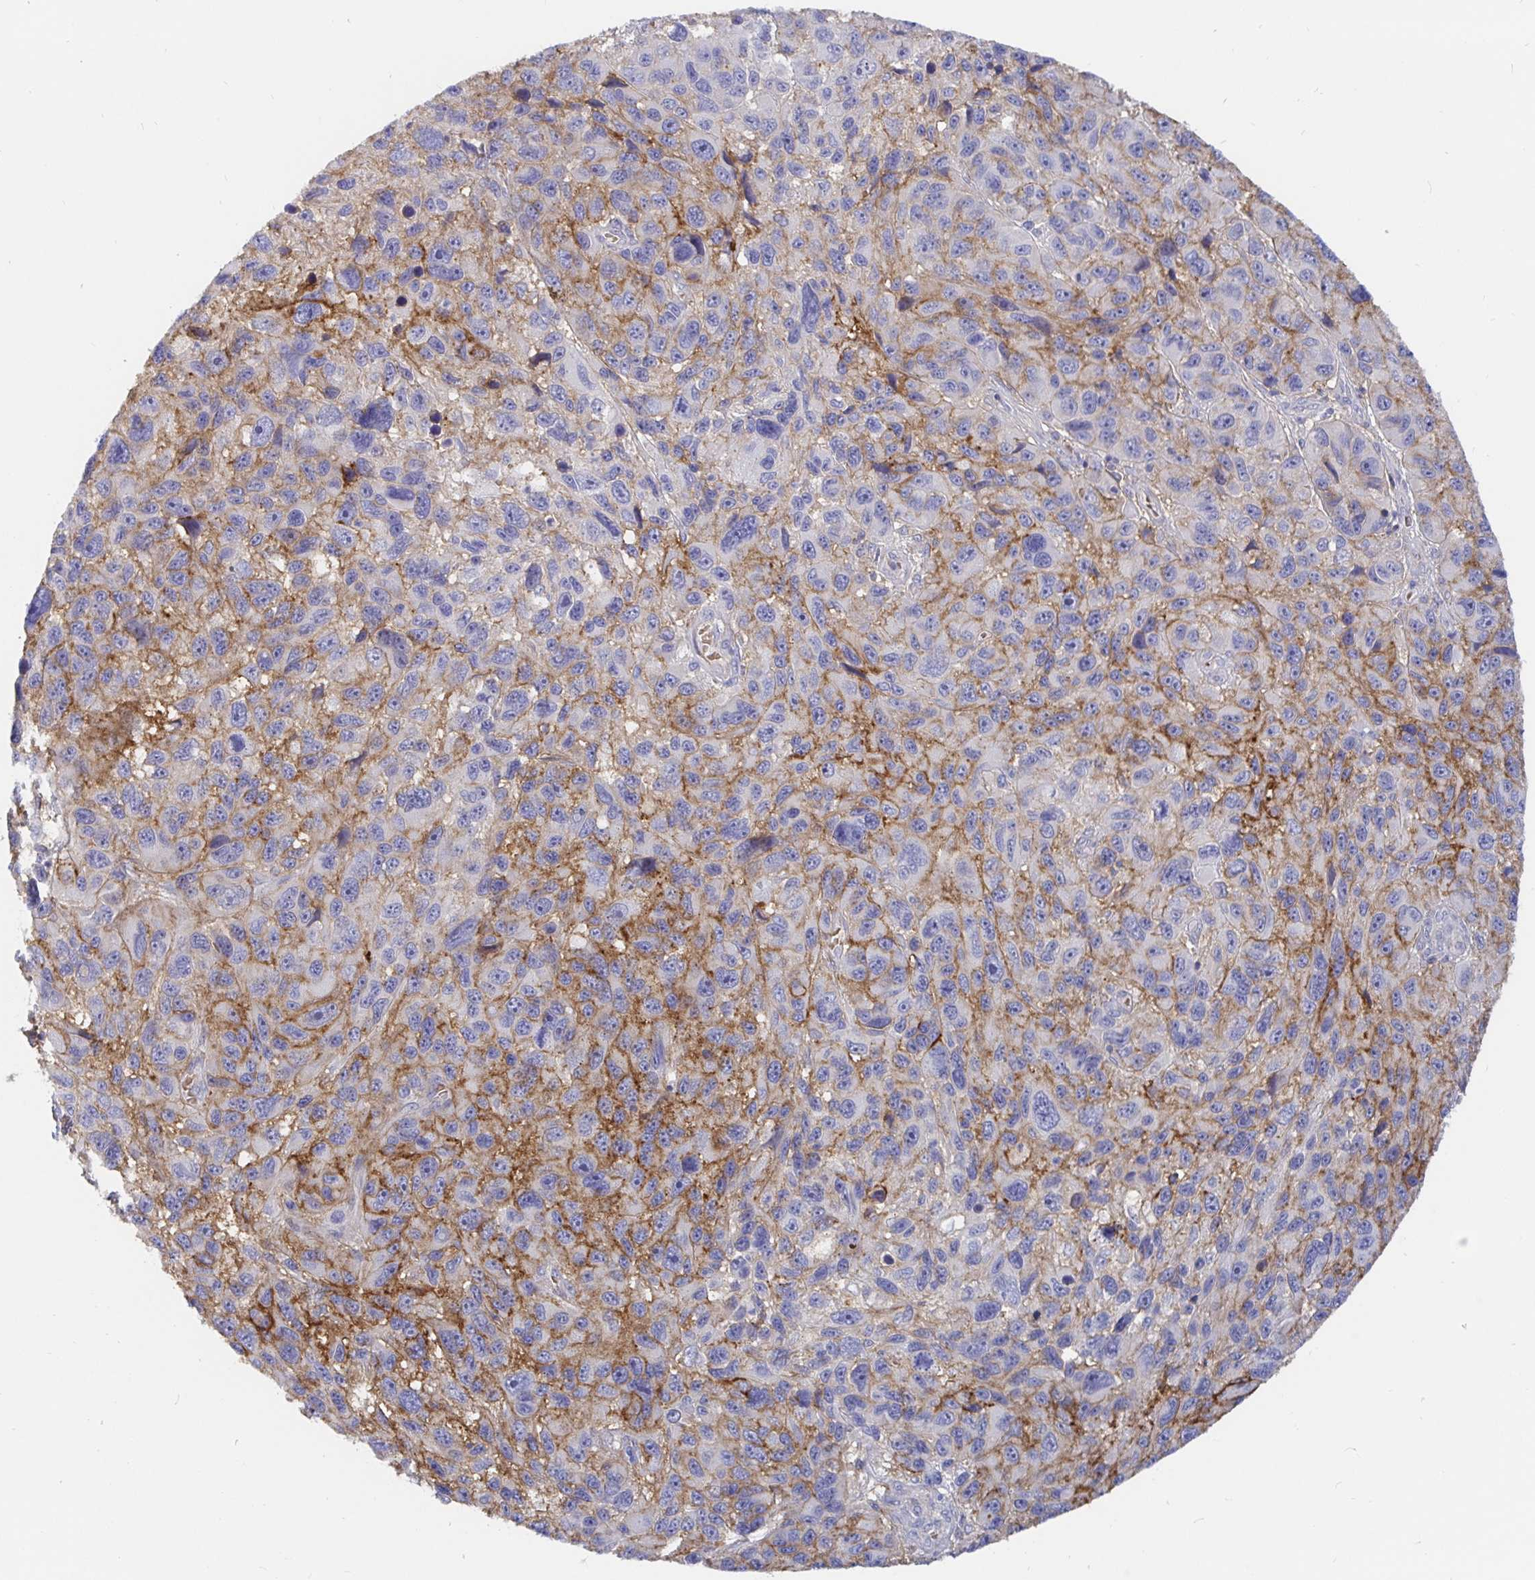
{"staining": {"intensity": "moderate", "quantity": "25%-75%", "location": "cytoplasmic/membranous"}, "tissue": "melanoma", "cell_type": "Tumor cells", "image_type": "cancer", "snomed": [{"axis": "morphology", "description": "Malignant melanoma, NOS"}, {"axis": "topography", "description": "Skin"}], "caption": "The immunohistochemical stain shows moderate cytoplasmic/membranous staining in tumor cells of malignant melanoma tissue. (DAB (3,3'-diaminobenzidine) IHC, brown staining for protein, blue staining for nuclei).", "gene": "KCTD19", "patient": {"sex": "male", "age": 53}}